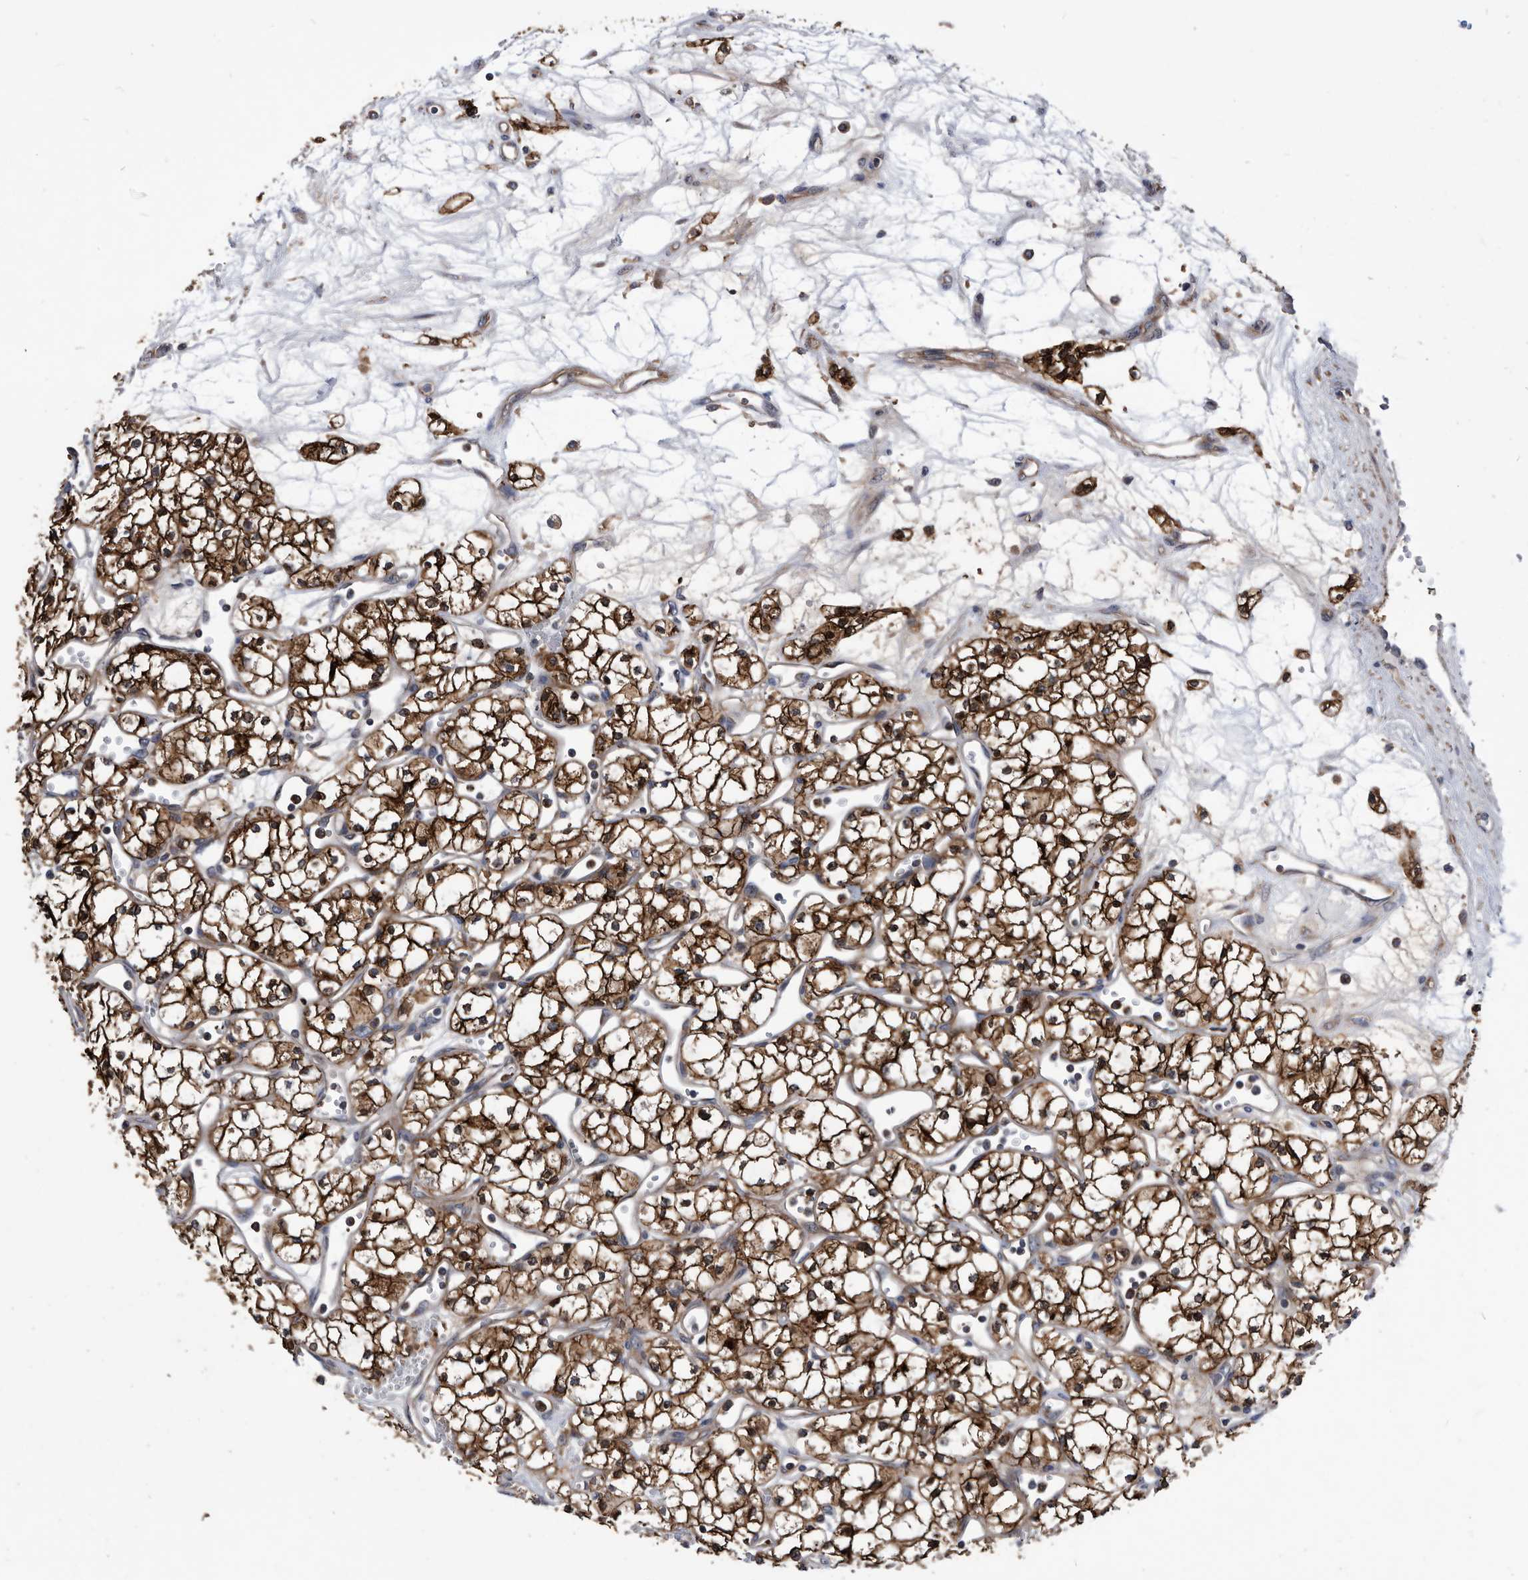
{"staining": {"intensity": "strong", "quantity": ">75%", "location": "cytoplasmic/membranous"}, "tissue": "renal cancer", "cell_type": "Tumor cells", "image_type": "cancer", "snomed": [{"axis": "morphology", "description": "Adenocarcinoma, NOS"}, {"axis": "topography", "description": "Kidney"}], "caption": "IHC micrograph of renal adenocarcinoma stained for a protein (brown), which displays high levels of strong cytoplasmic/membranous expression in approximately >75% of tumor cells.", "gene": "BAIAP3", "patient": {"sex": "male", "age": 59}}